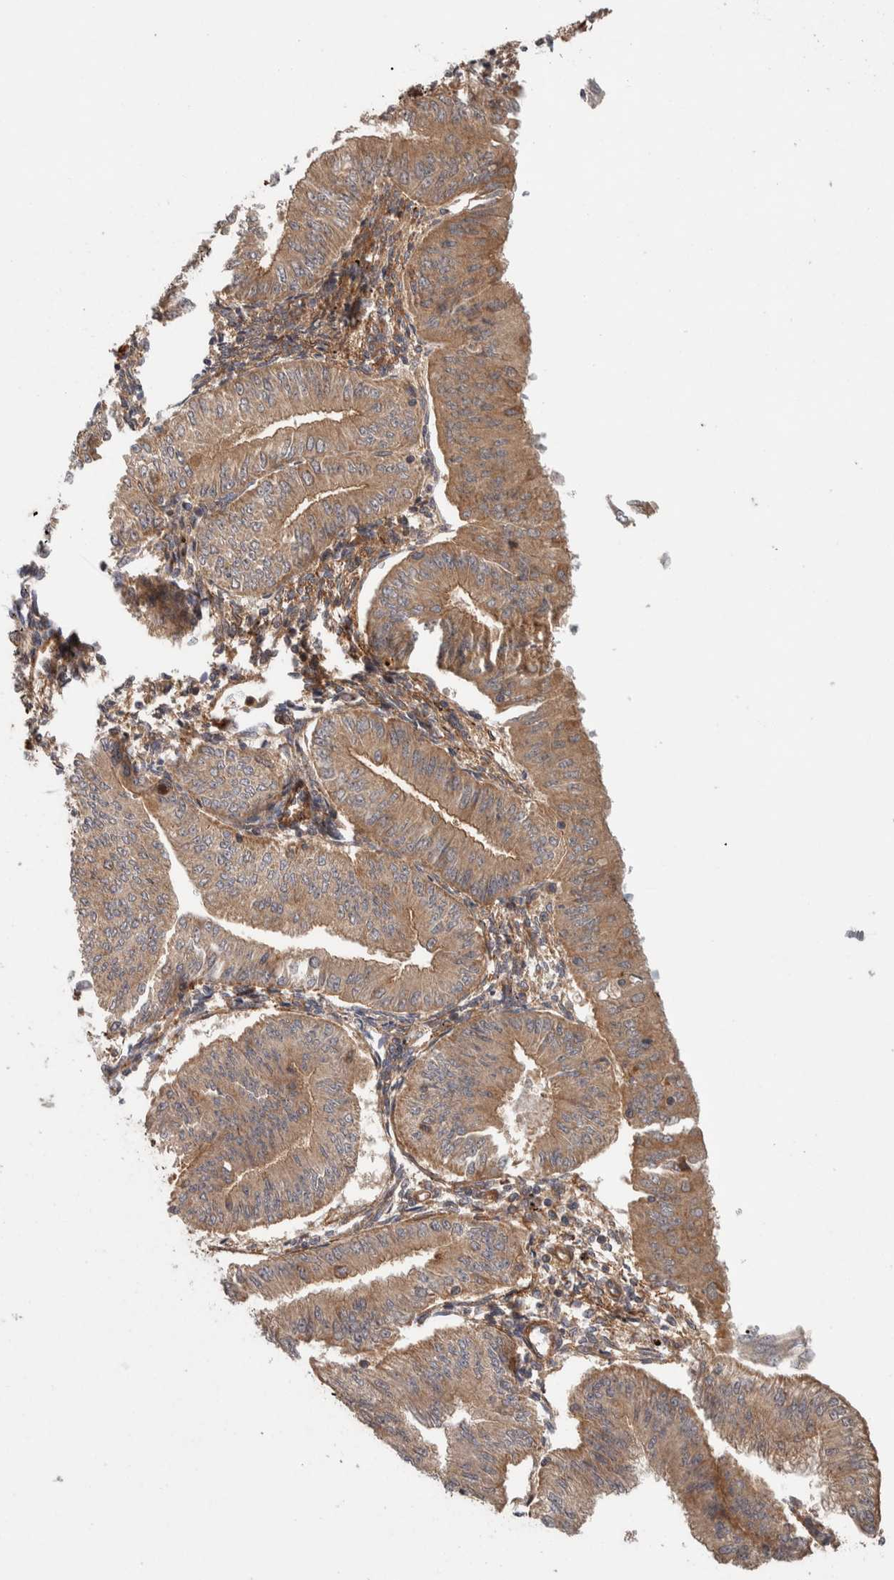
{"staining": {"intensity": "weak", "quantity": ">75%", "location": "cytoplasmic/membranous"}, "tissue": "endometrial cancer", "cell_type": "Tumor cells", "image_type": "cancer", "snomed": [{"axis": "morphology", "description": "Normal tissue, NOS"}, {"axis": "morphology", "description": "Adenocarcinoma, NOS"}, {"axis": "topography", "description": "Endometrium"}], "caption": "This image exhibits immunohistochemistry staining of human endometrial adenocarcinoma, with low weak cytoplasmic/membranous positivity in about >75% of tumor cells.", "gene": "SYNRG", "patient": {"sex": "female", "age": 53}}